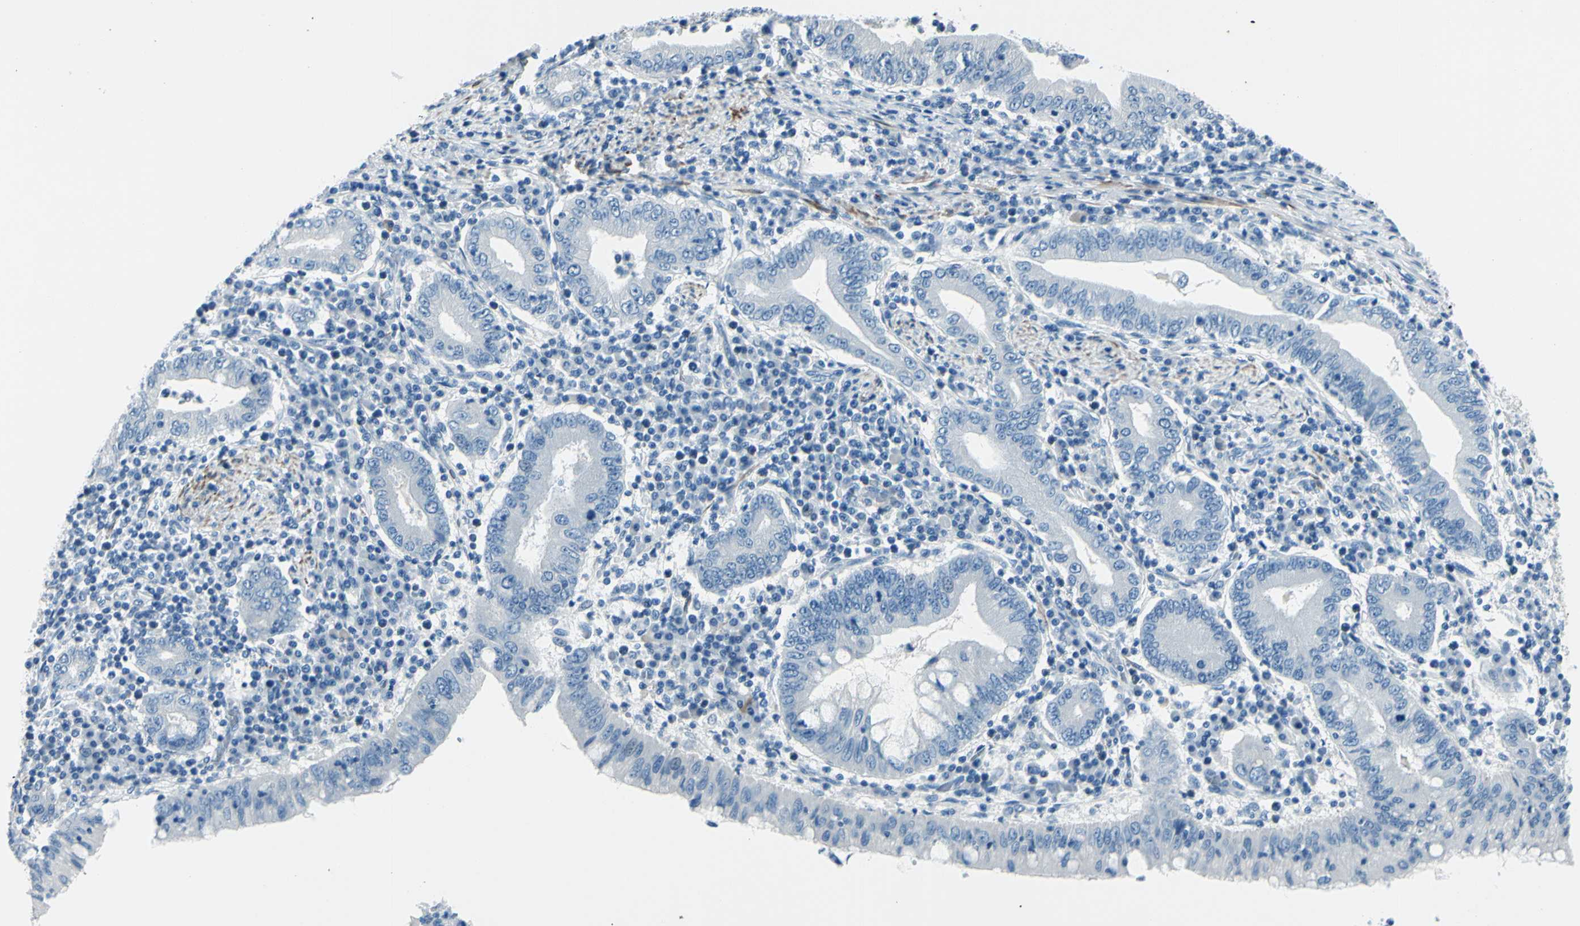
{"staining": {"intensity": "negative", "quantity": "none", "location": "none"}, "tissue": "stomach cancer", "cell_type": "Tumor cells", "image_type": "cancer", "snomed": [{"axis": "morphology", "description": "Normal tissue, NOS"}, {"axis": "morphology", "description": "Adenocarcinoma, NOS"}, {"axis": "topography", "description": "Esophagus"}, {"axis": "topography", "description": "Stomach, upper"}, {"axis": "topography", "description": "Peripheral nerve tissue"}], "caption": "The histopathology image displays no significant expression in tumor cells of stomach adenocarcinoma. The staining was performed using DAB to visualize the protein expression in brown, while the nuclei were stained in blue with hematoxylin (Magnification: 20x).", "gene": "CDH15", "patient": {"sex": "male", "age": 62}}